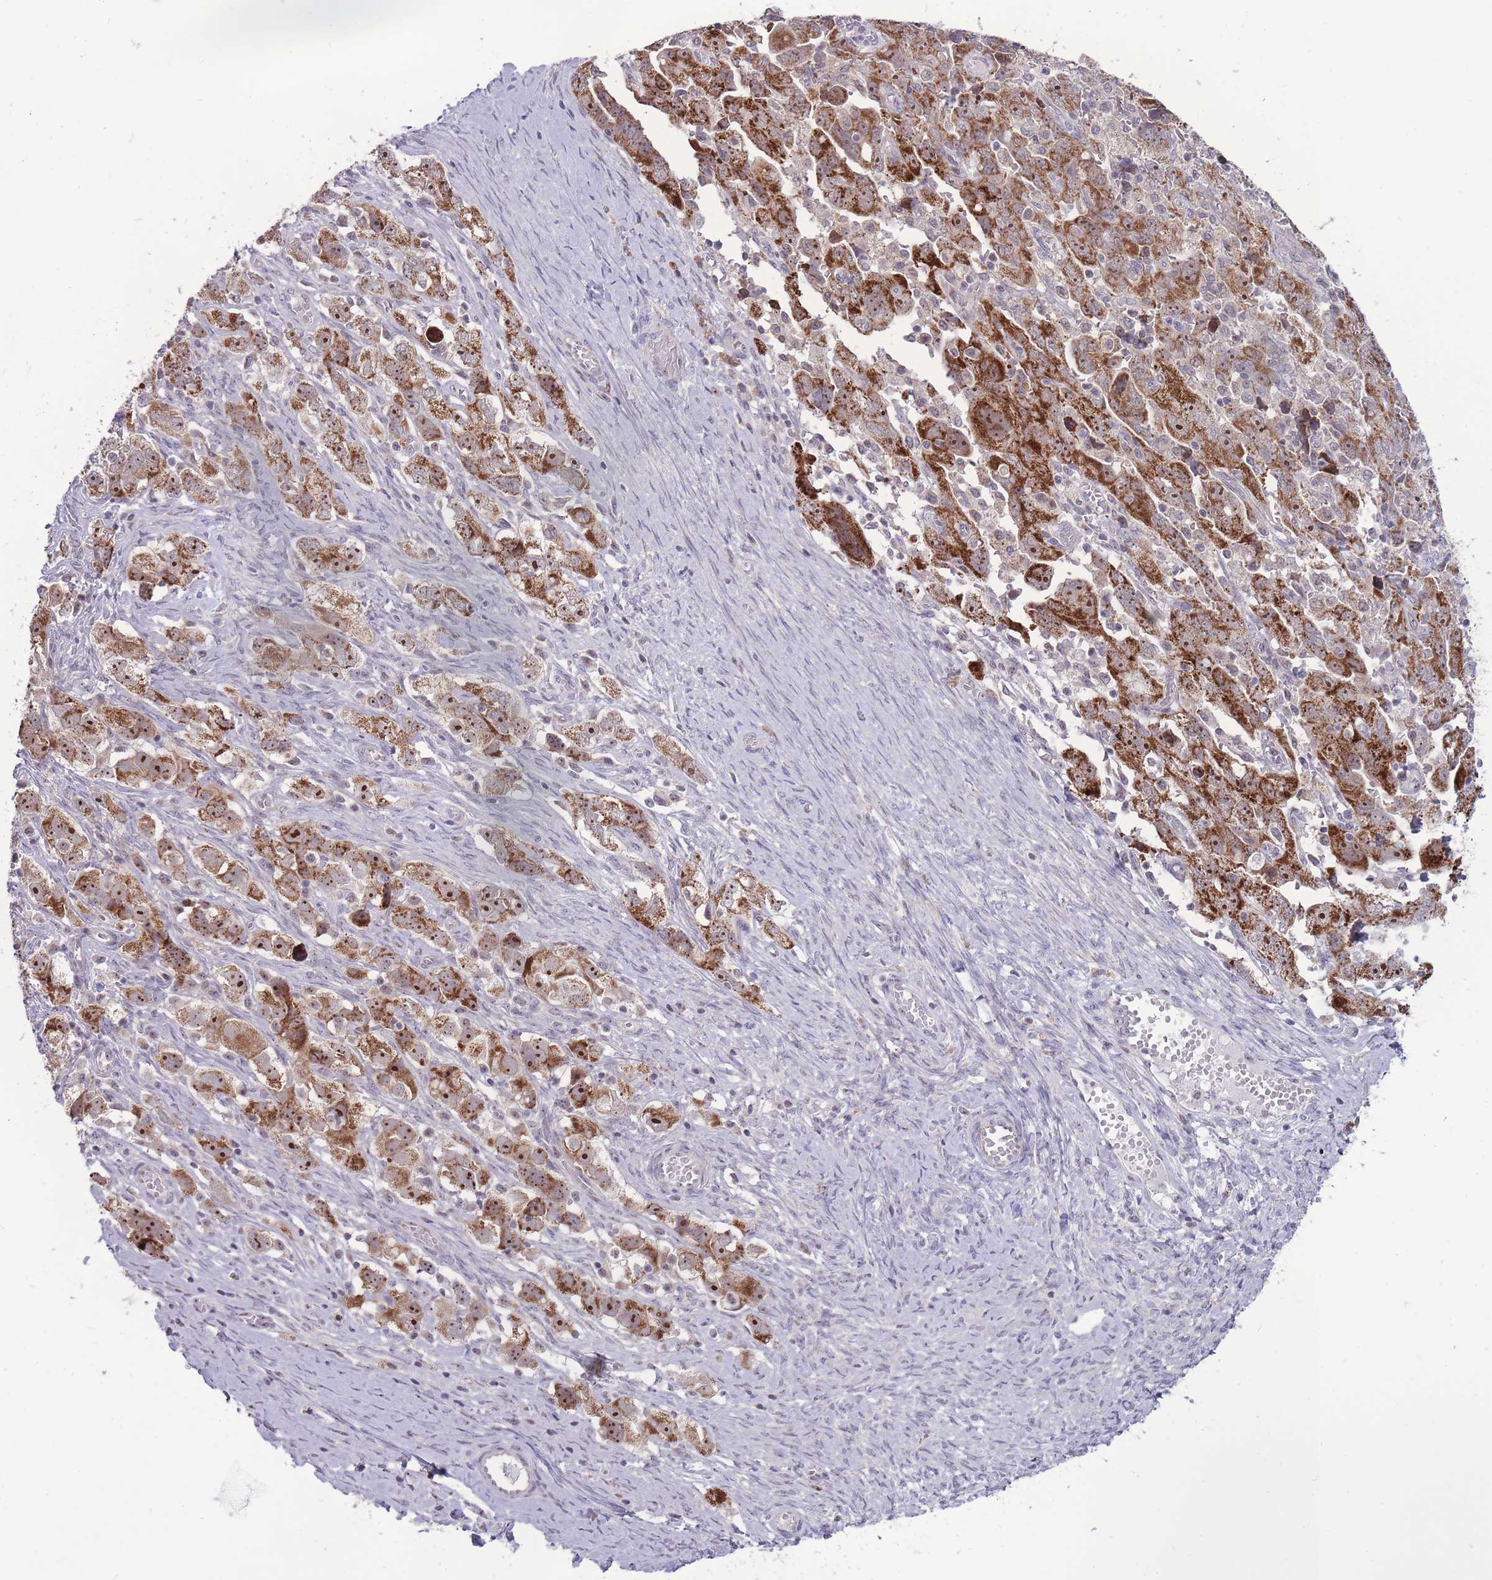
{"staining": {"intensity": "strong", "quantity": "25%-75%", "location": "cytoplasmic/membranous,nuclear"}, "tissue": "ovarian cancer", "cell_type": "Tumor cells", "image_type": "cancer", "snomed": [{"axis": "morphology", "description": "Carcinoma, NOS"}, {"axis": "morphology", "description": "Cystadenocarcinoma, serous, NOS"}, {"axis": "topography", "description": "Ovary"}], "caption": "Immunohistochemistry (IHC) image of human ovarian cancer (carcinoma) stained for a protein (brown), which reveals high levels of strong cytoplasmic/membranous and nuclear expression in approximately 25%-75% of tumor cells.", "gene": "MCIDAS", "patient": {"sex": "female", "age": 69}}